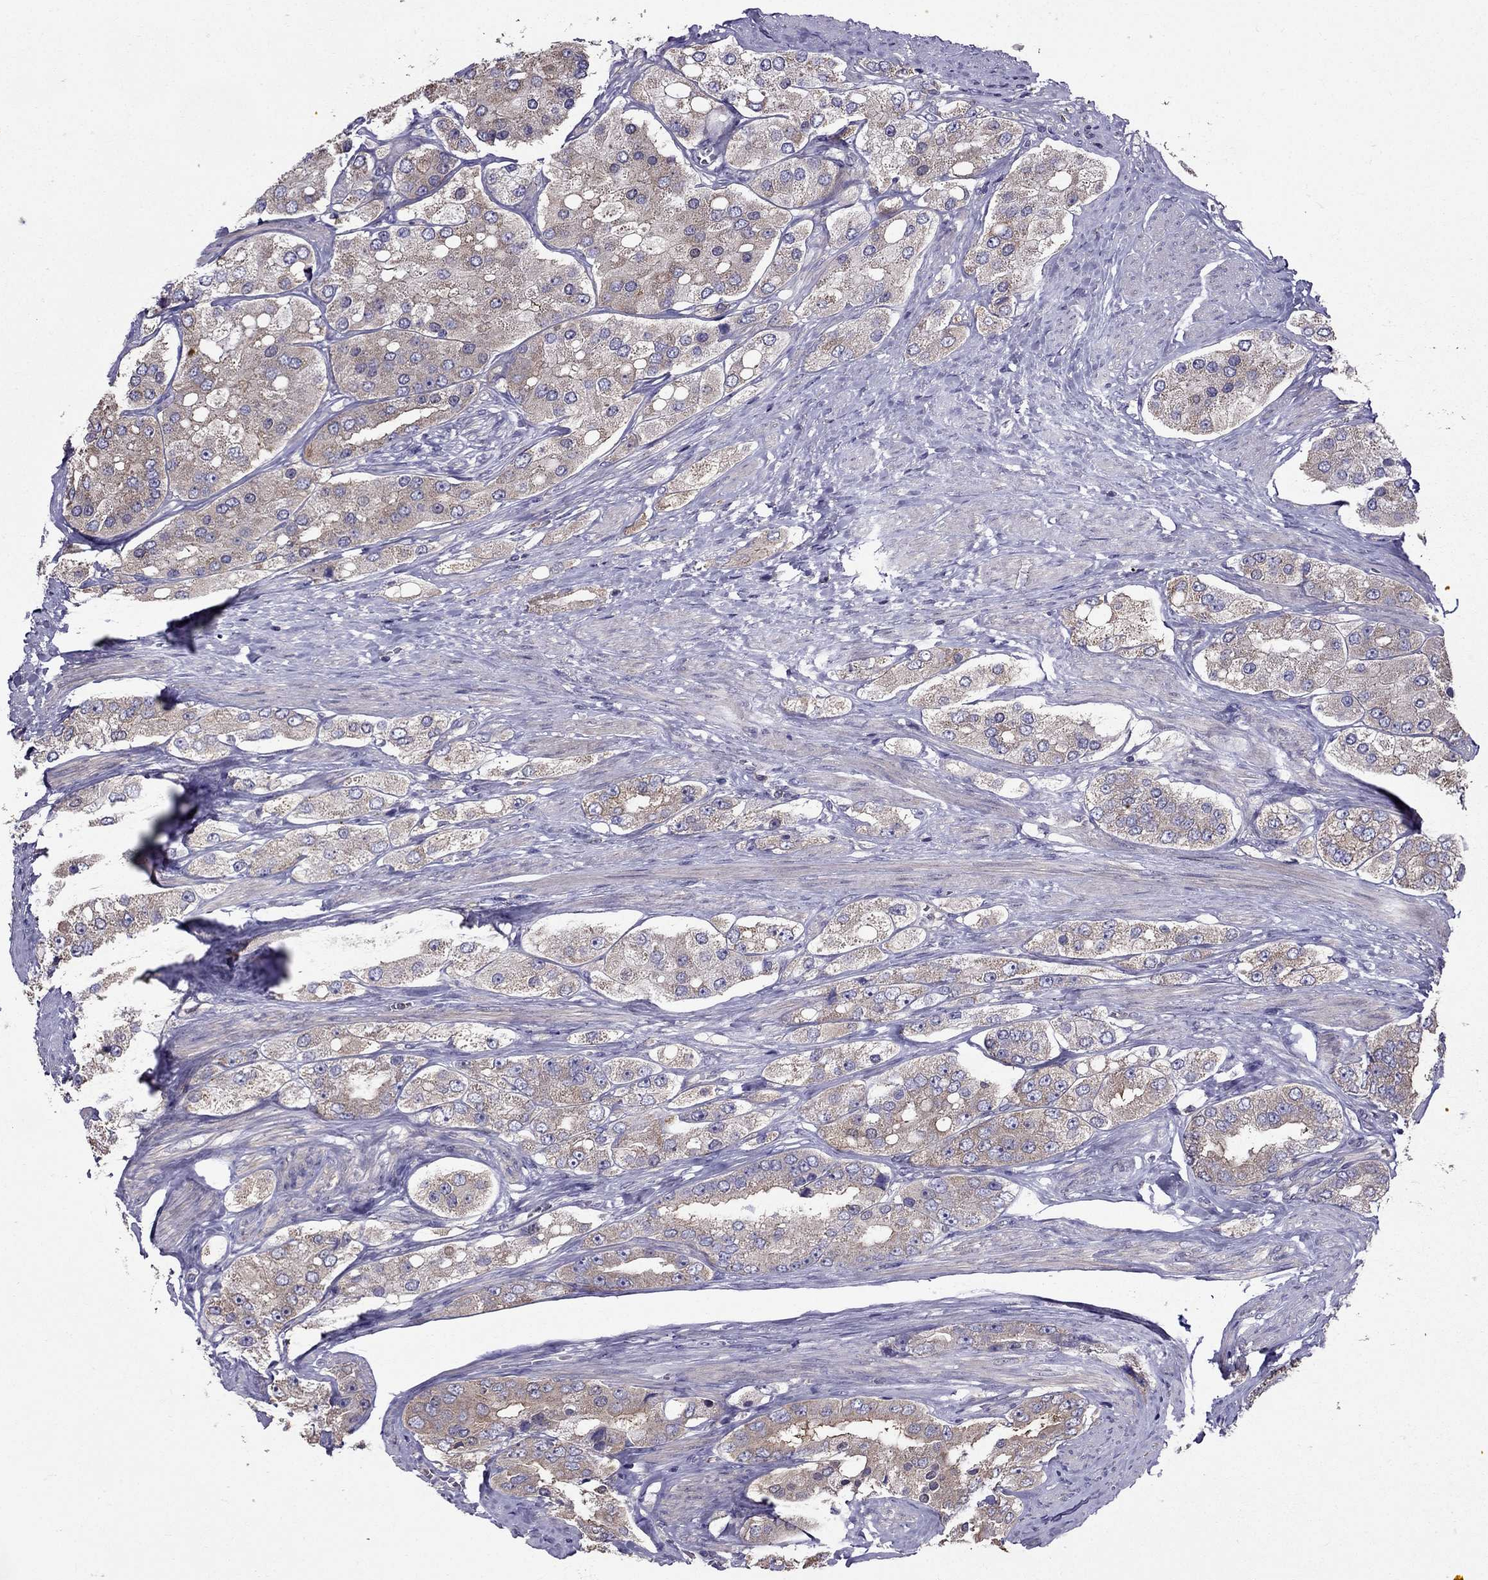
{"staining": {"intensity": "weak", "quantity": "25%-75%", "location": "cytoplasmic/membranous"}, "tissue": "prostate cancer", "cell_type": "Tumor cells", "image_type": "cancer", "snomed": [{"axis": "morphology", "description": "Adenocarcinoma, Low grade"}, {"axis": "topography", "description": "Prostate"}], "caption": "Tumor cells display low levels of weak cytoplasmic/membranous positivity in approximately 25%-75% of cells in prostate adenocarcinoma (low-grade).", "gene": "AAK1", "patient": {"sex": "male", "age": 69}}